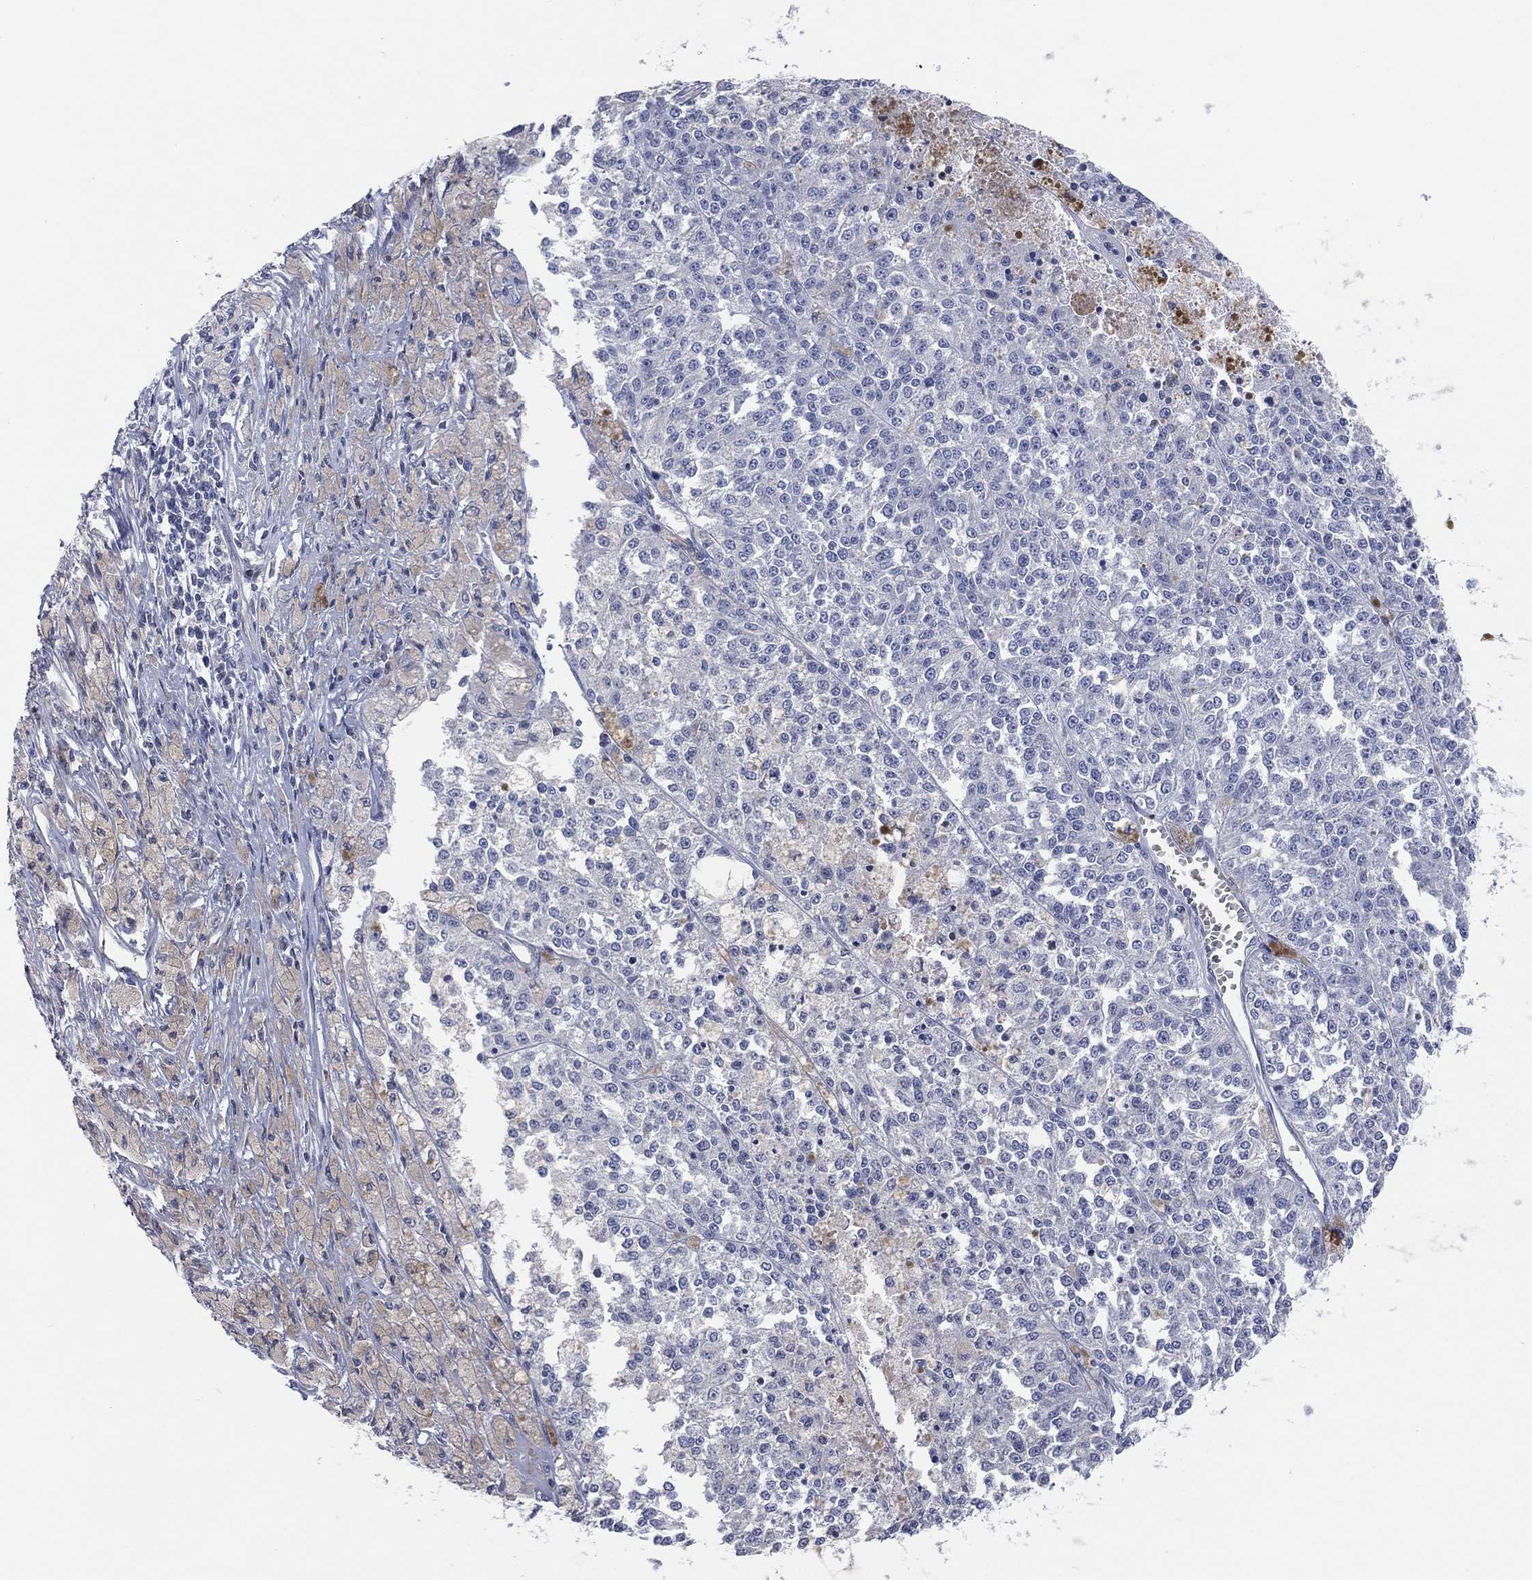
{"staining": {"intensity": "negative", "quantity": "none", "location": "none"}, "tissue": "melanoma", "cell_type": "Tumor cells", "image_type": "cancer", "snomed": [{"axis": "morphology", "description": "Malignant melanoma, Metastatic site"}, {"axis": "topography", "description": "Lymph node"}], "caption": "Immunohistochemistry of melanoma displays no positivity in tumor cells. (Stains: DAB (3,3'-diaminobenzidine) immunohistochemistry with hematoxylin counter stain, Microscopy: brightfield microscopy at high magnification).", "gene": "CFTR", "patient": {"sex": "female", "age": 64}}